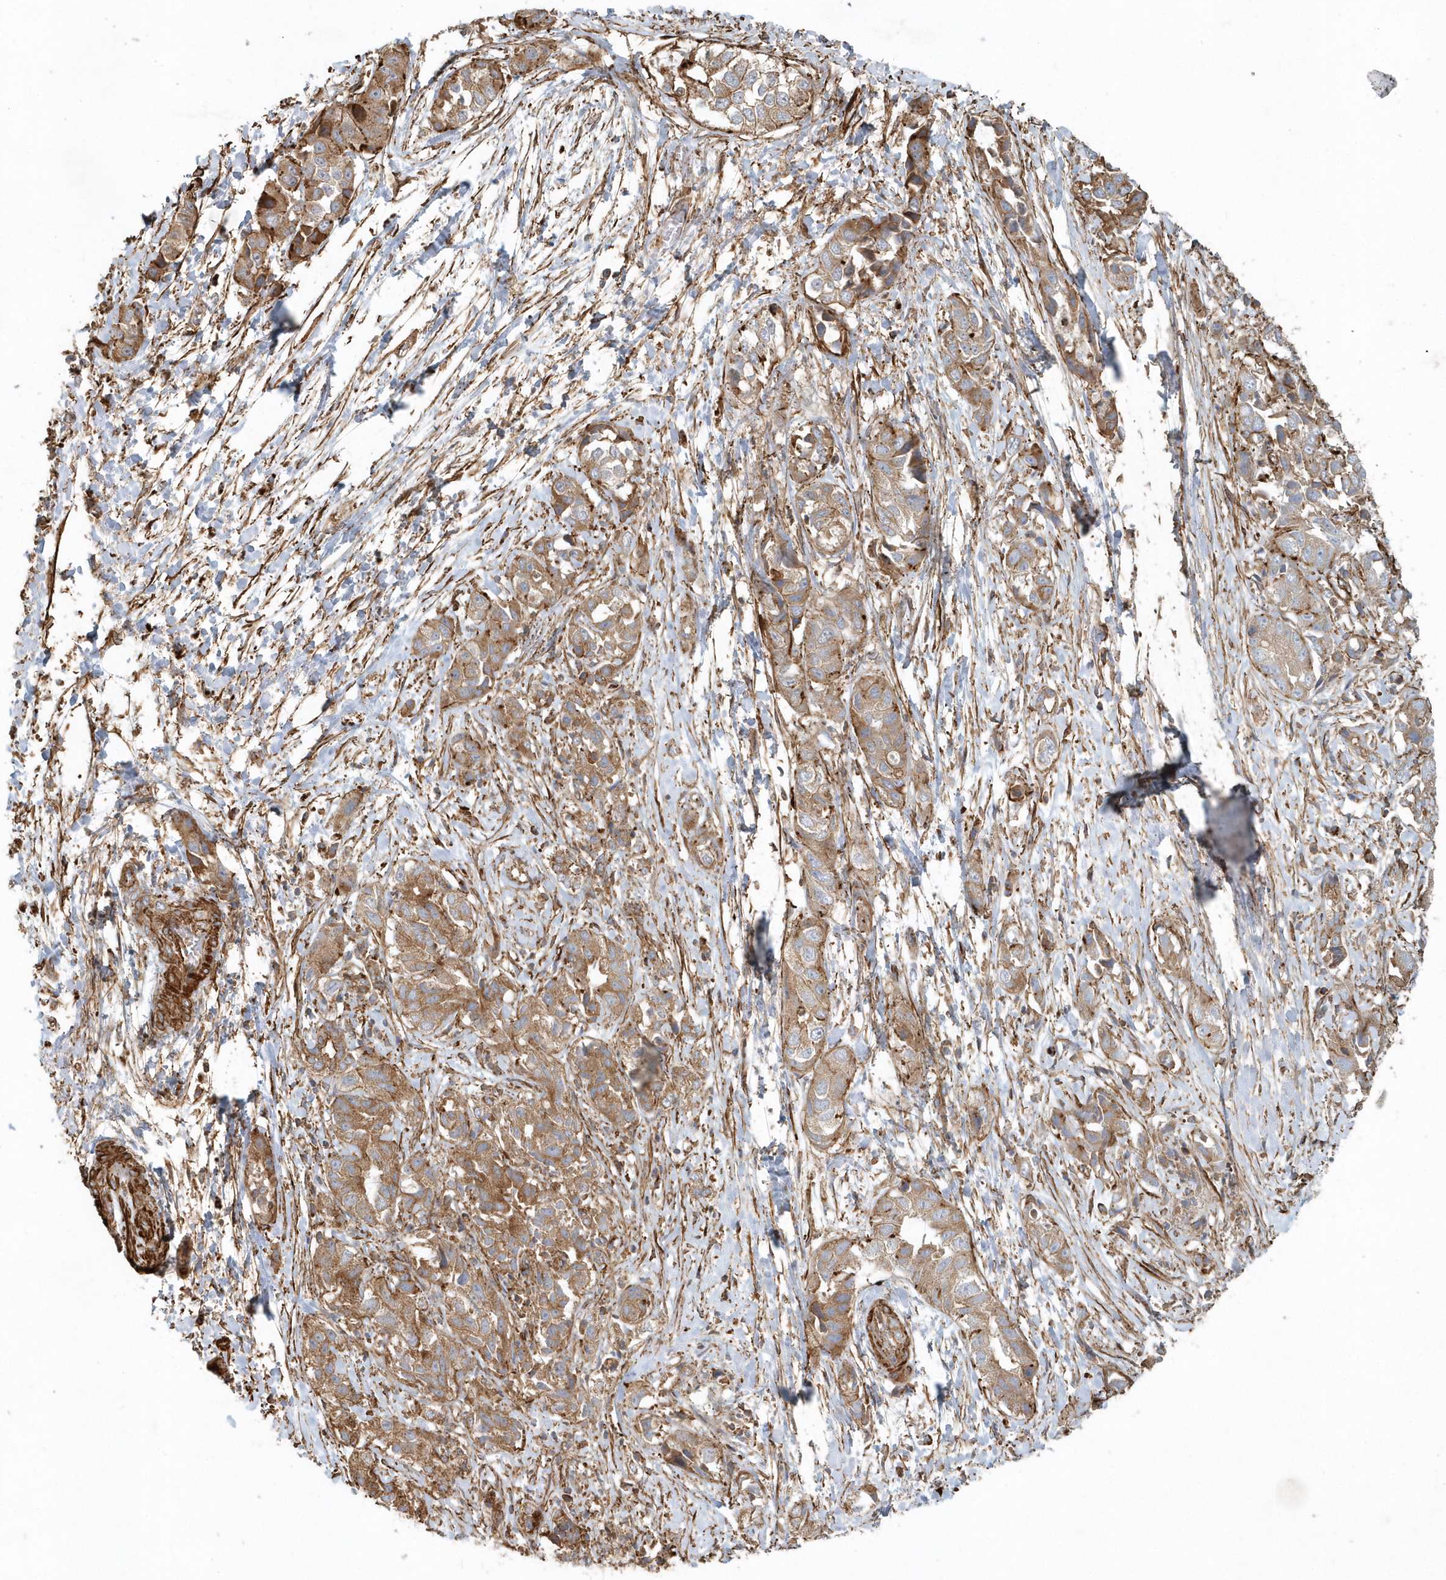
{"staining": {"intensity": "moderate", "quantity": ">75%", "location": "cytoplasmic/membranous"}, "tissue": "liver cancer", "cell_type": "Tumor cells", "image_type": "cancer", "snomed": [{"axis": "morphology", "description": "Cholangiocarcinoma"}, {"axis": "topography", "description": "Liver"}], "caption": "A high-resolution image shows IHC staining of liver cholangiocarcinoma, which shows moderate cytoplasmic/membranous positivity in approximately >75% of tumor cells.", "gene": "MMUT", "patient": {"sex": "female", "age": 52}}